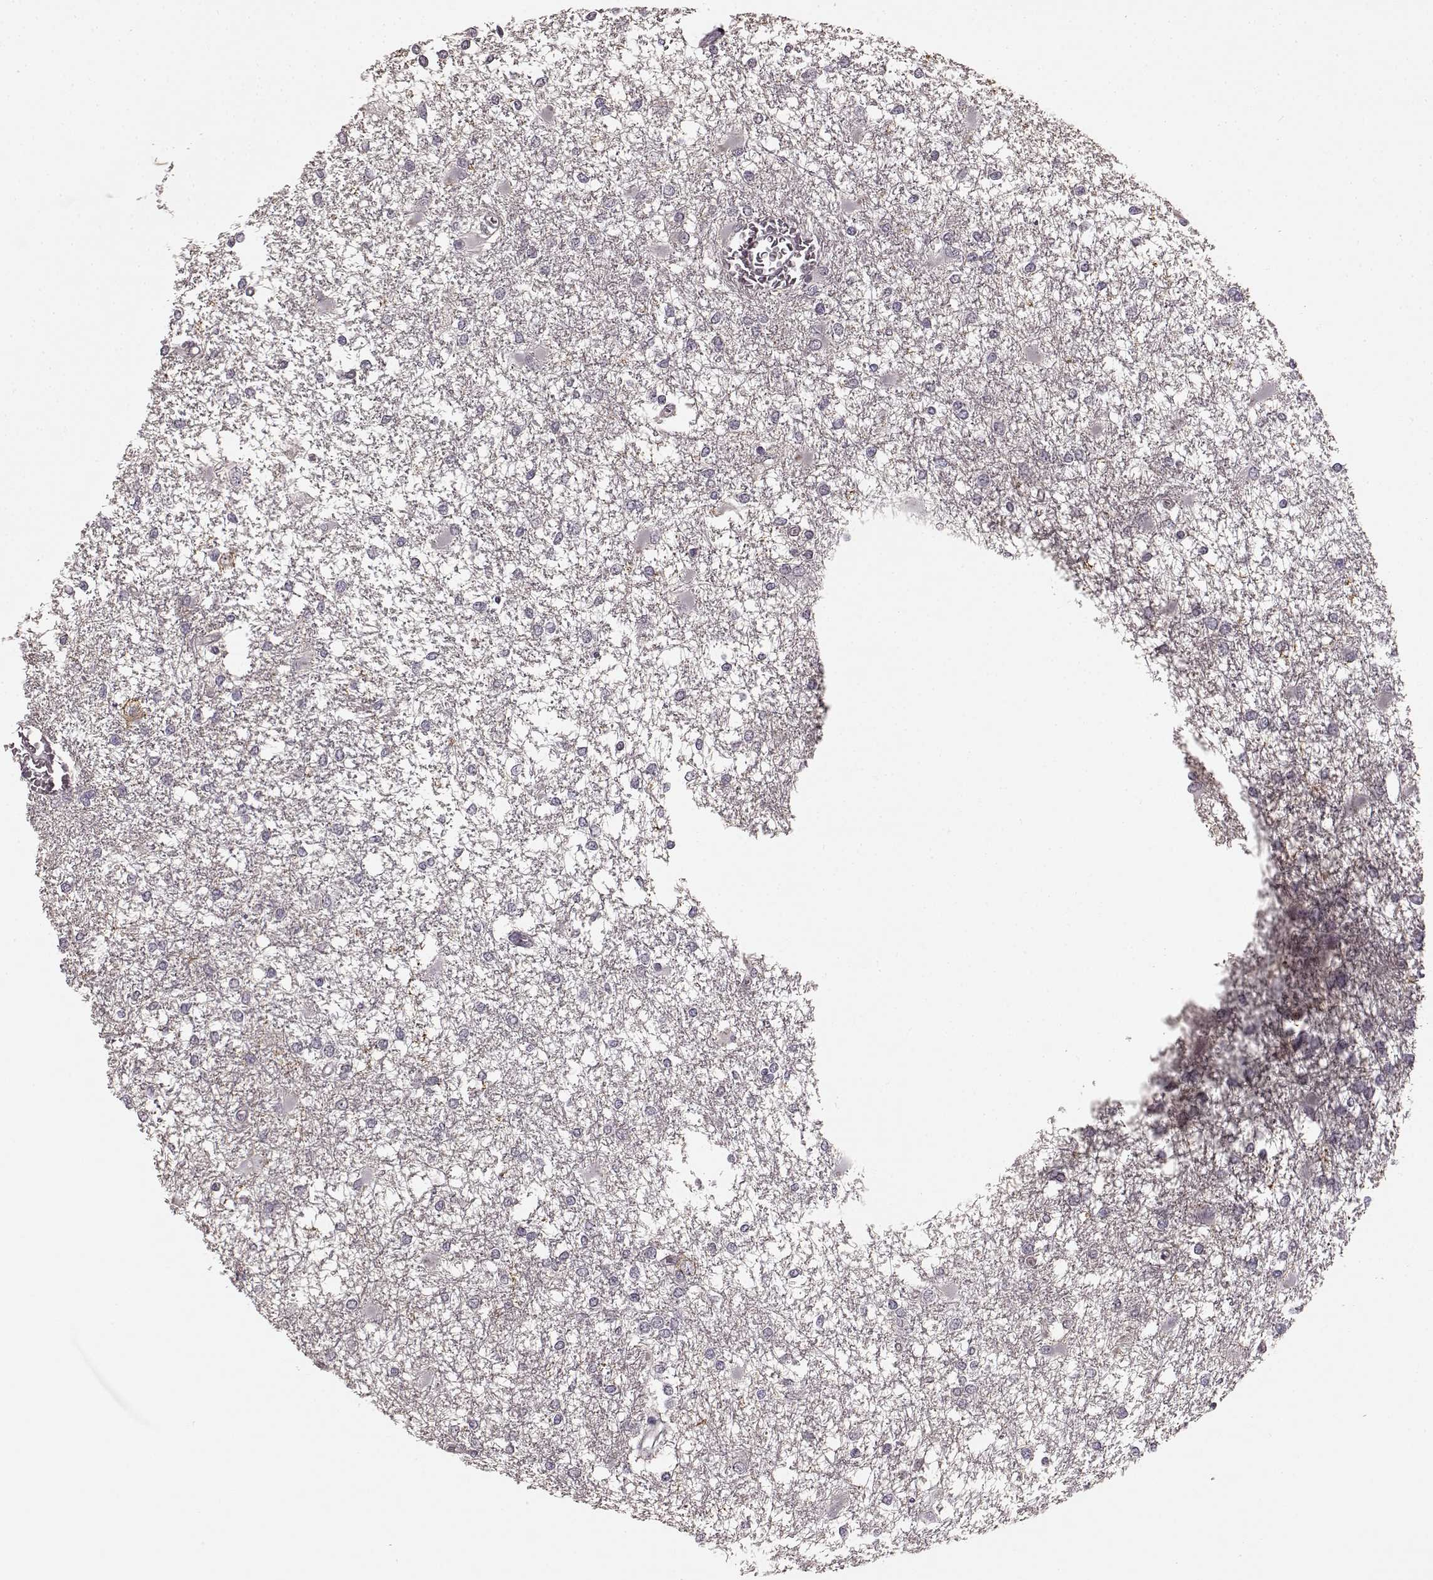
{"staining": {"intensity": "negative", "quantity": "none", "location": "none"}, "tissue": "glioma", "cell_type": "Tumor cells", "image_type": "cancer", "snomed": [{"axis": "morphology", "description": "Glioma, malignant, High grade"}, {"axis": "topography", "description": "Cerebral cortex"}], "caption": "Tumor cells are negative for protein expression in human malignant high-grade glioma.", "gene": "PRKCE", "patient": {"sex": "male", "age": 79}}